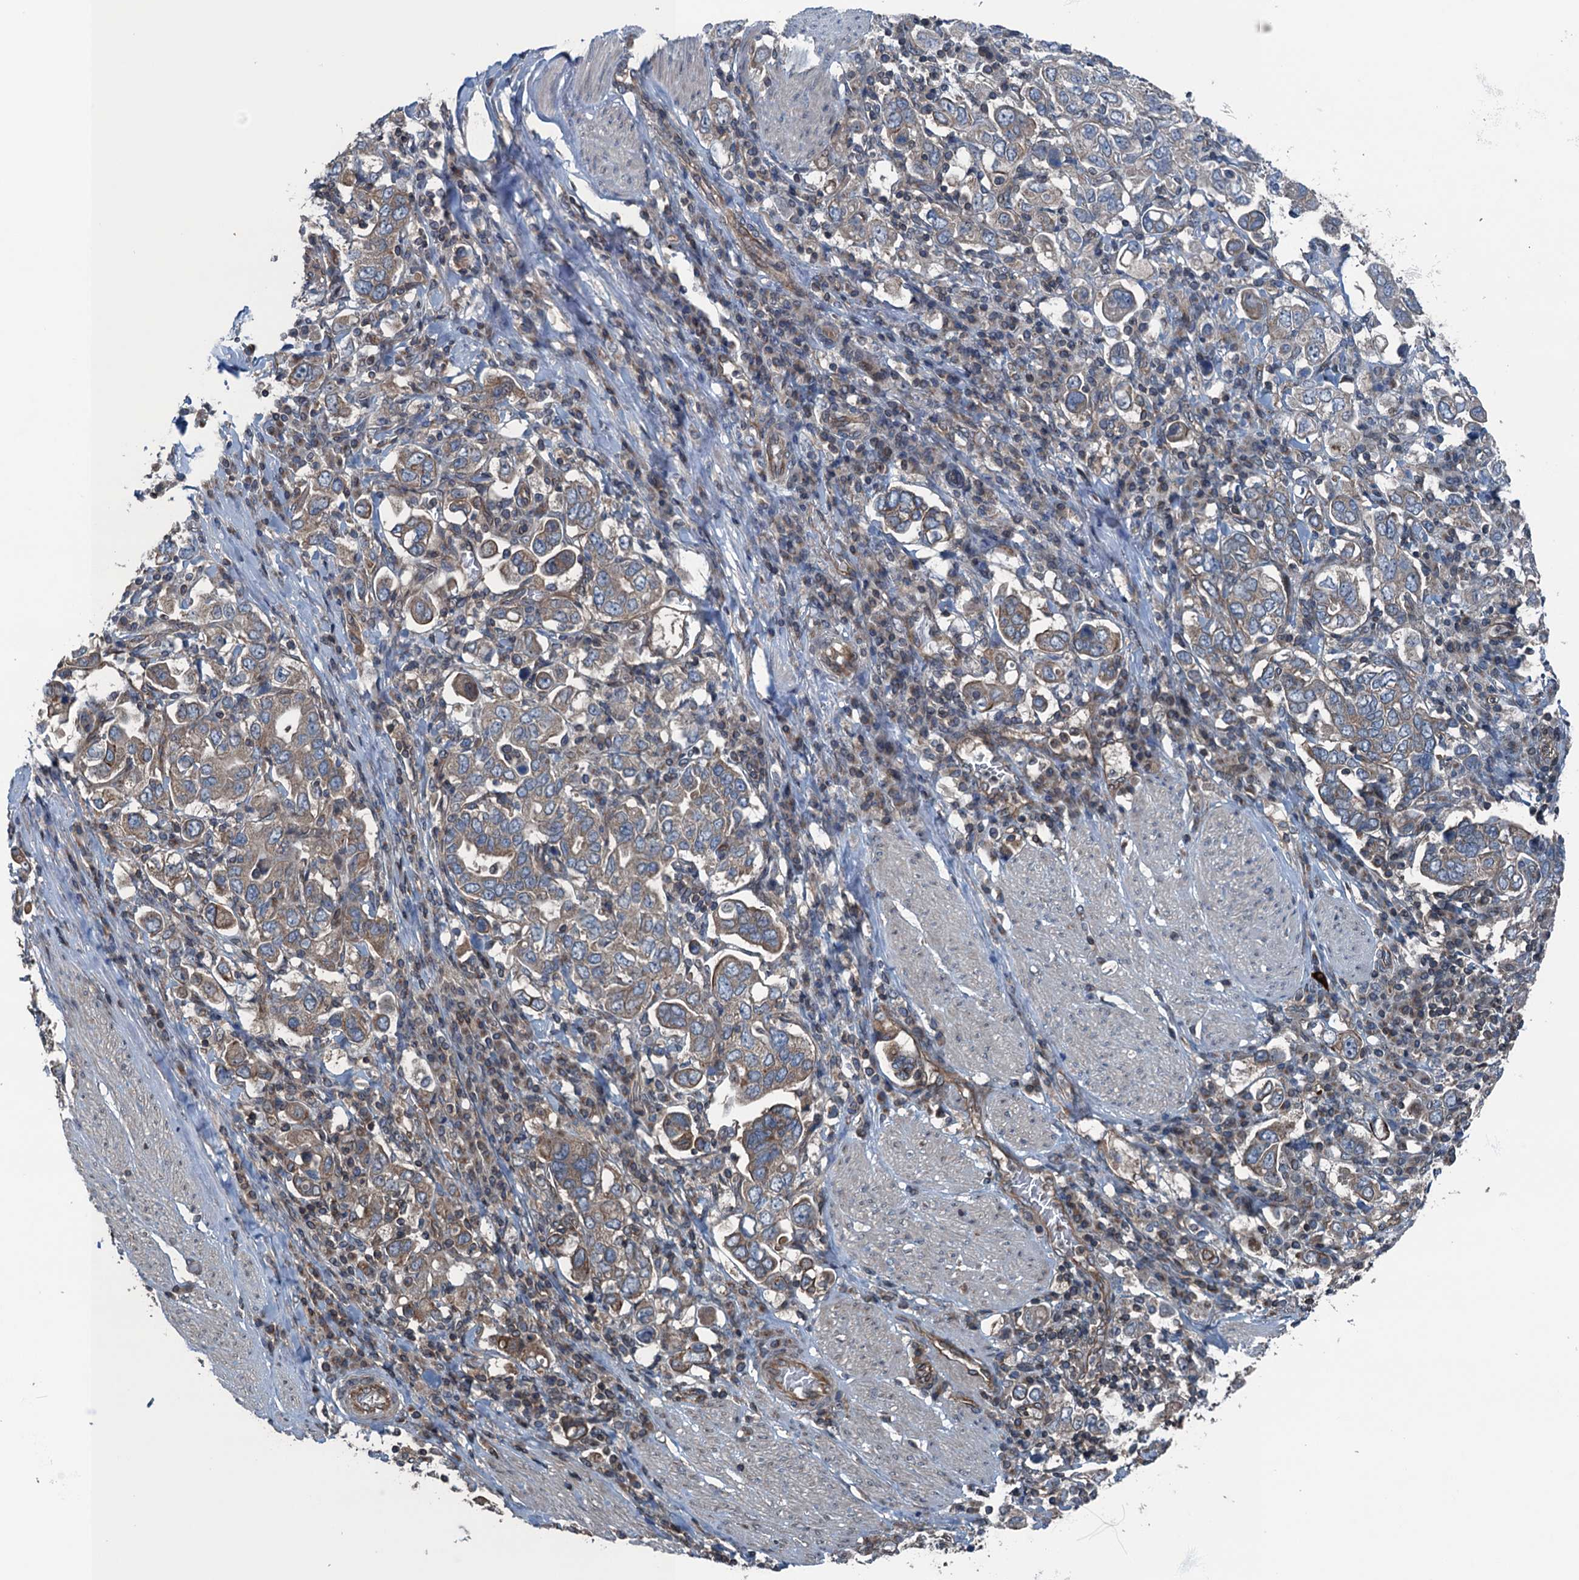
{"staining": {"intensity": "moderate", "quantity": ">75%", "location": "cytoplasmic/membranous"}, "tissue": "stomach cancer", "cell_type": "Tumor cells", "image_type": "cancer", "snomed": [{"axis": "morphology", "description": "Adenocarcinoma, NOS"}, {"axis": "topography", "description": "Stomach, upper"}], "caption": "A high-resolution histopathology image shows IHC staining of adenocarcinoma (stomach), which shows moderate cytoplasmic/membranous expression in approximately >75% of tumor cells. Immunohistochemistry (ihc) stains the protein in brown and the nuclei are stained blue.", "gene": "TRAPPC8", "patient": {"sex": "male", "age": 62}}